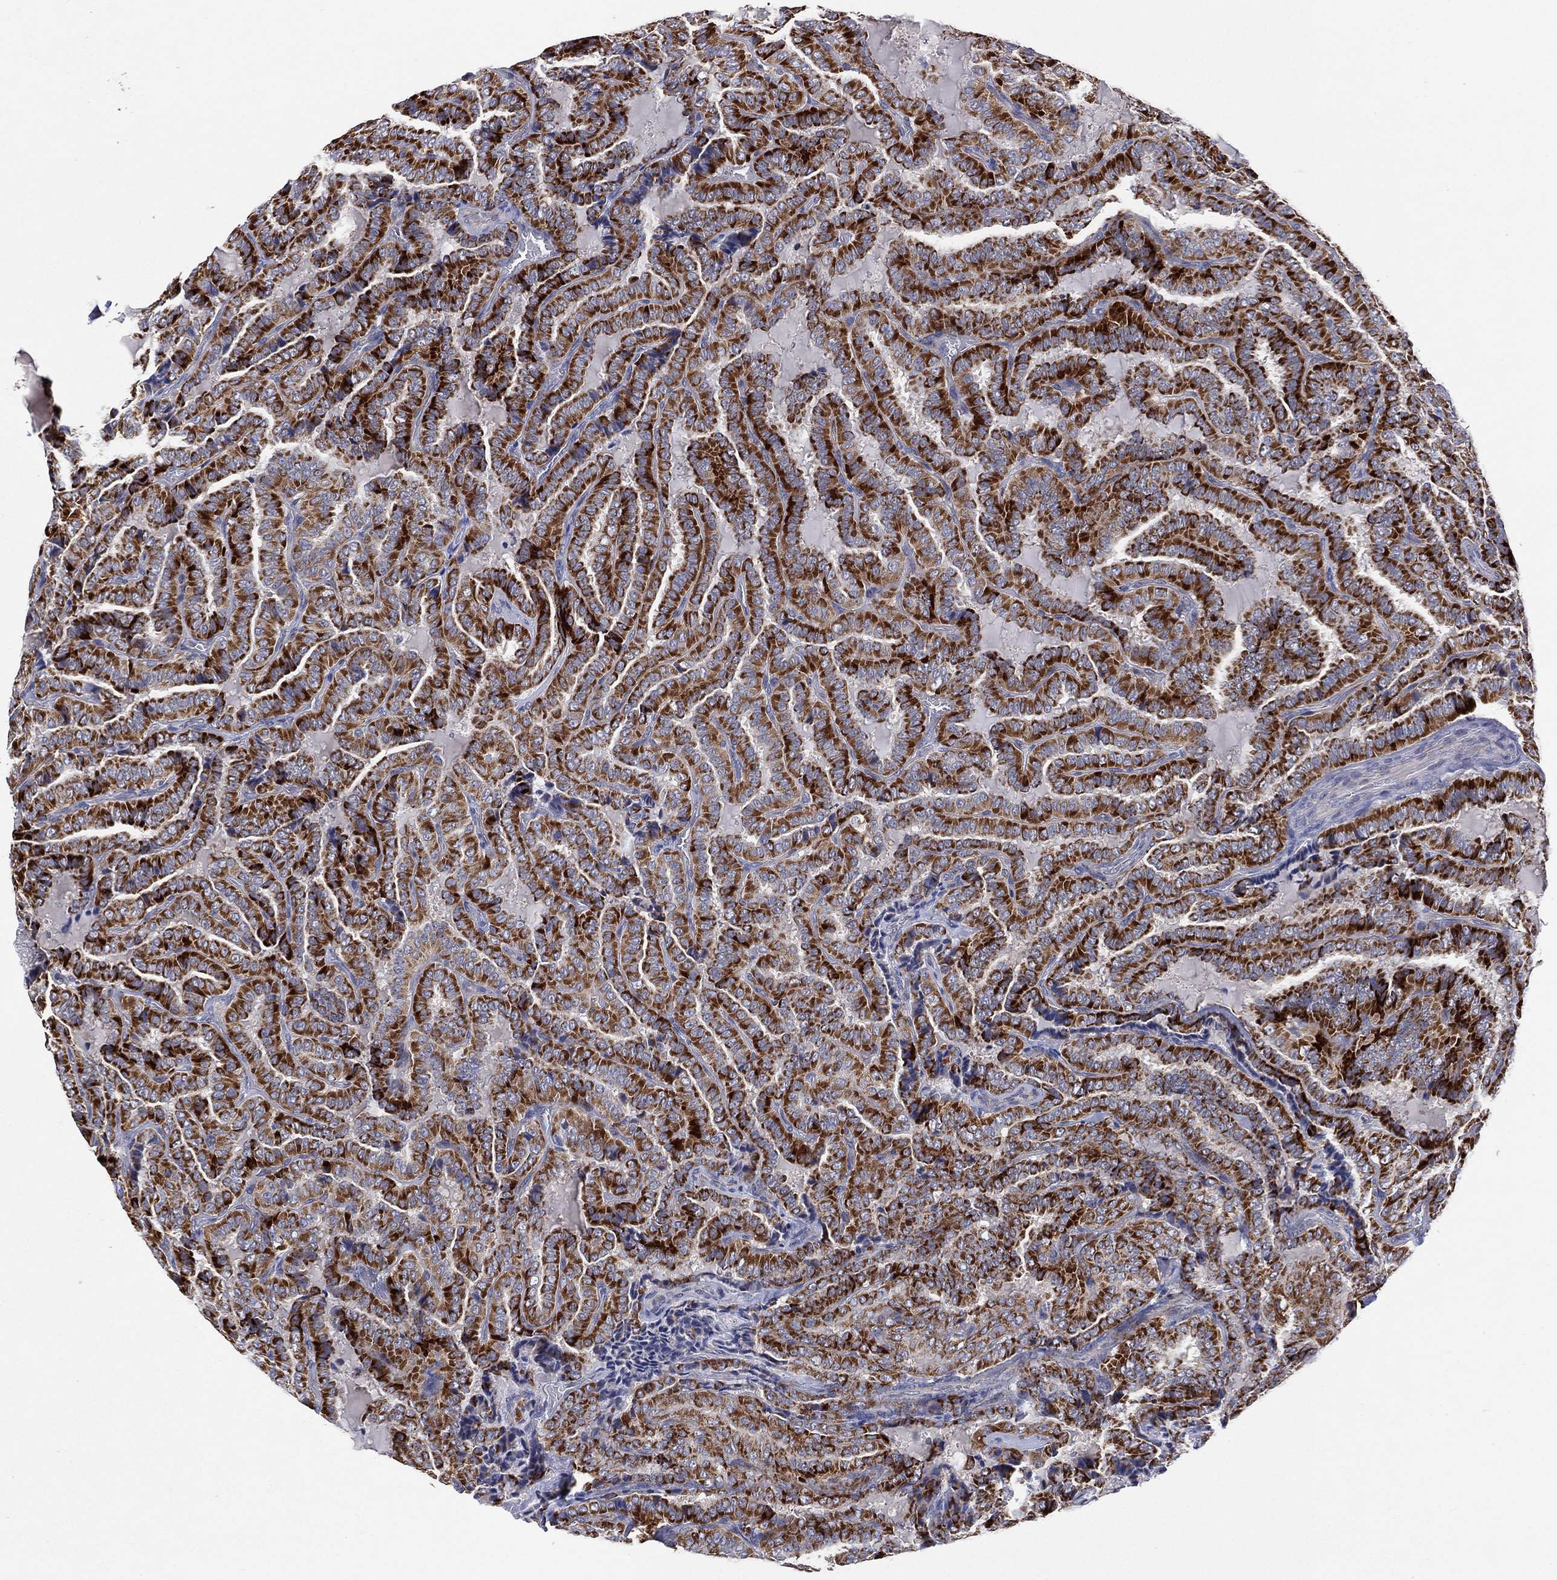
{"staining": {"intensity": "strong", "quantity": ">75%", "location": "cytoplasmic/membranous"}, "tissue": "thyroid cancer", "cell_type": "Tumor cells", "image_type": "cancer", "snomed": [{"axis": "morphology", "description": "Papillary adenocarcinoma, NOS"}, {"axis": "topography", "description": "Thyroid gland"}], "caption": "Papillary adenocarcinoma (thyroid) stained for a protein (brown) shows strong cytoplasmic/membranous positive expression in approximately >75% of tumor cells.", "gene": "PPP2R5A", "patient": {"sex": "female", "age": 39}}